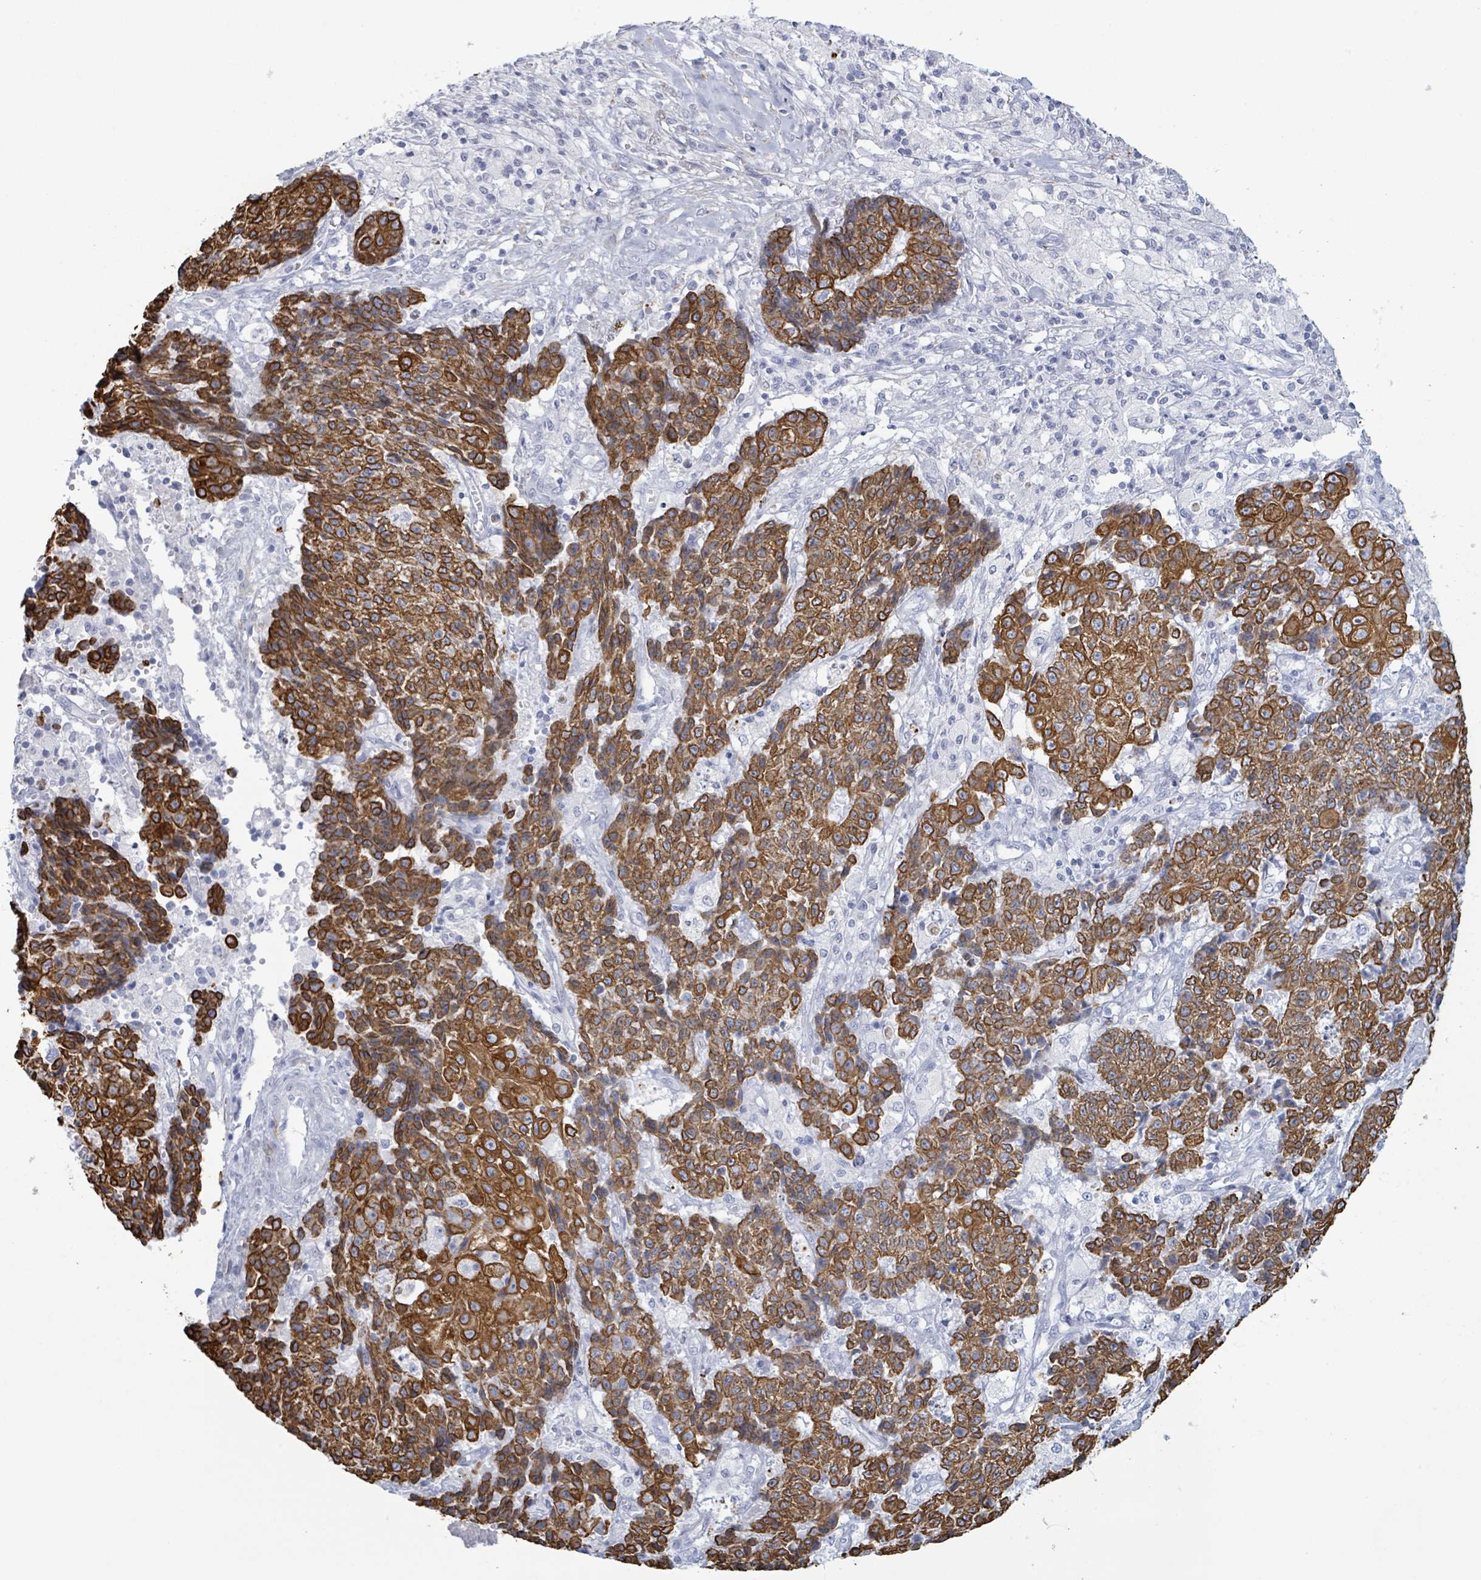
{"staining": {"intensity": "strong", "quantity": ">75%", "location": "cytoplasmic/membranous"}, "tissue": "ovarian cancer", "cell_type": "Tumor cells", "image_type": "cancer", "snomed": [{"axis": "morphology", "description": "Carcinoma, endometroid"}, {"axis": "topography", "description": "Ovary"}], "caption": "Protein staining demonstrates strong cytoplasmic/membranous positivity in approximately >75% of tumor cells in ovarian endometroid carcinoma. (DAB (3,3'-diaminobenzidine) IHC with brightfield microscopy, high magnification).", "gene": "KRT8", "patient": {"sex": "female", "age": 42}}